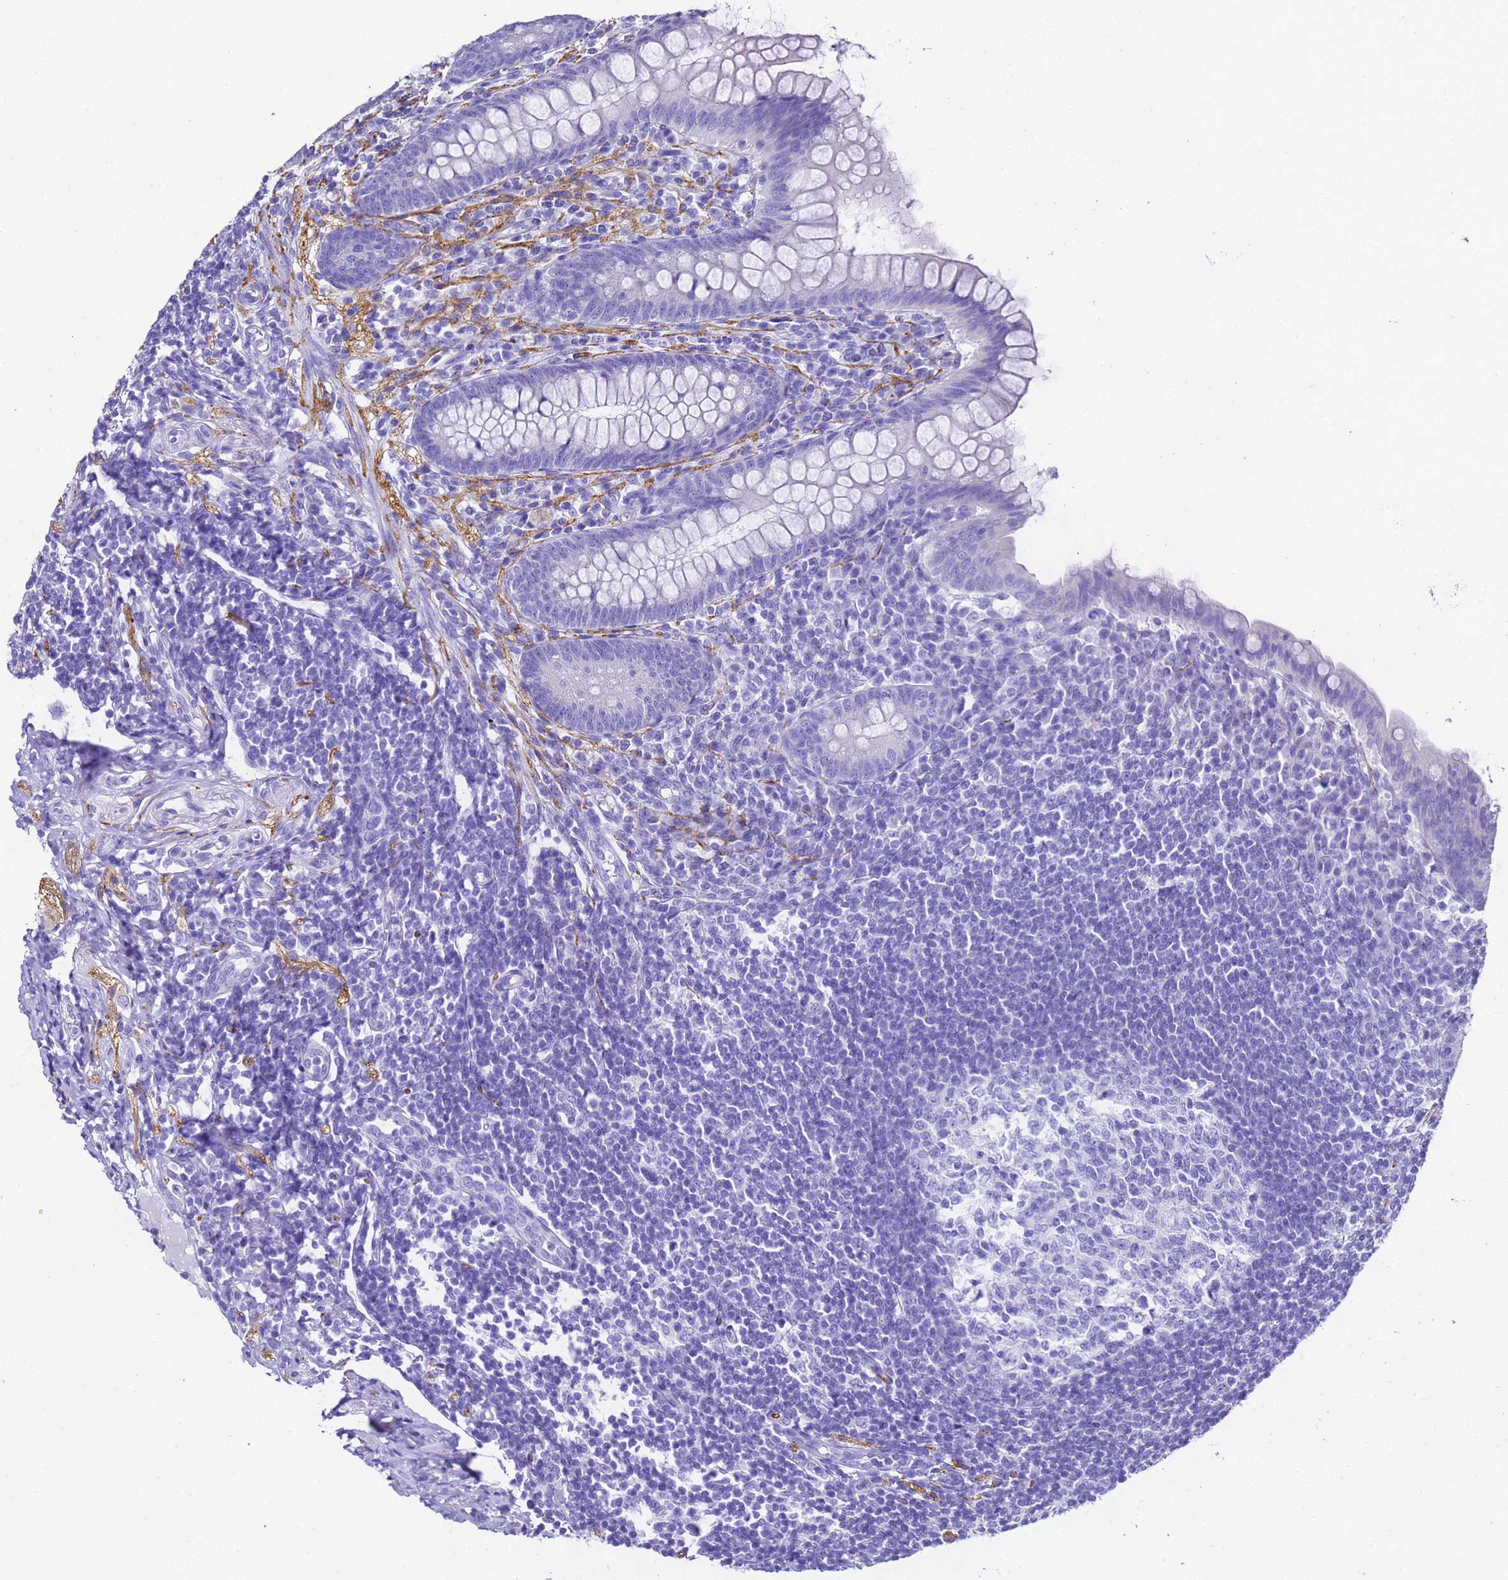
{"staining": {"intensity": "negative", "quantity": "none", "location": "none"}, "tissue": "appendix", "cell_type": "Glandular cells", "image_type": "normal", "snomed": [{"axis": "morphology", "description": "Normal tissue, NOS"}, {"axis": "topography", "description": "Appendix"}], "caption": "Immunohistochemistry photomicrograph of benign appendix: human appendix stained with DAB (3,3'-diaminobenzidine) displays no significant protein positivity in glandular cells.", "gene": "FAM72A", "patient": {"sex": "female", "age": 33}}